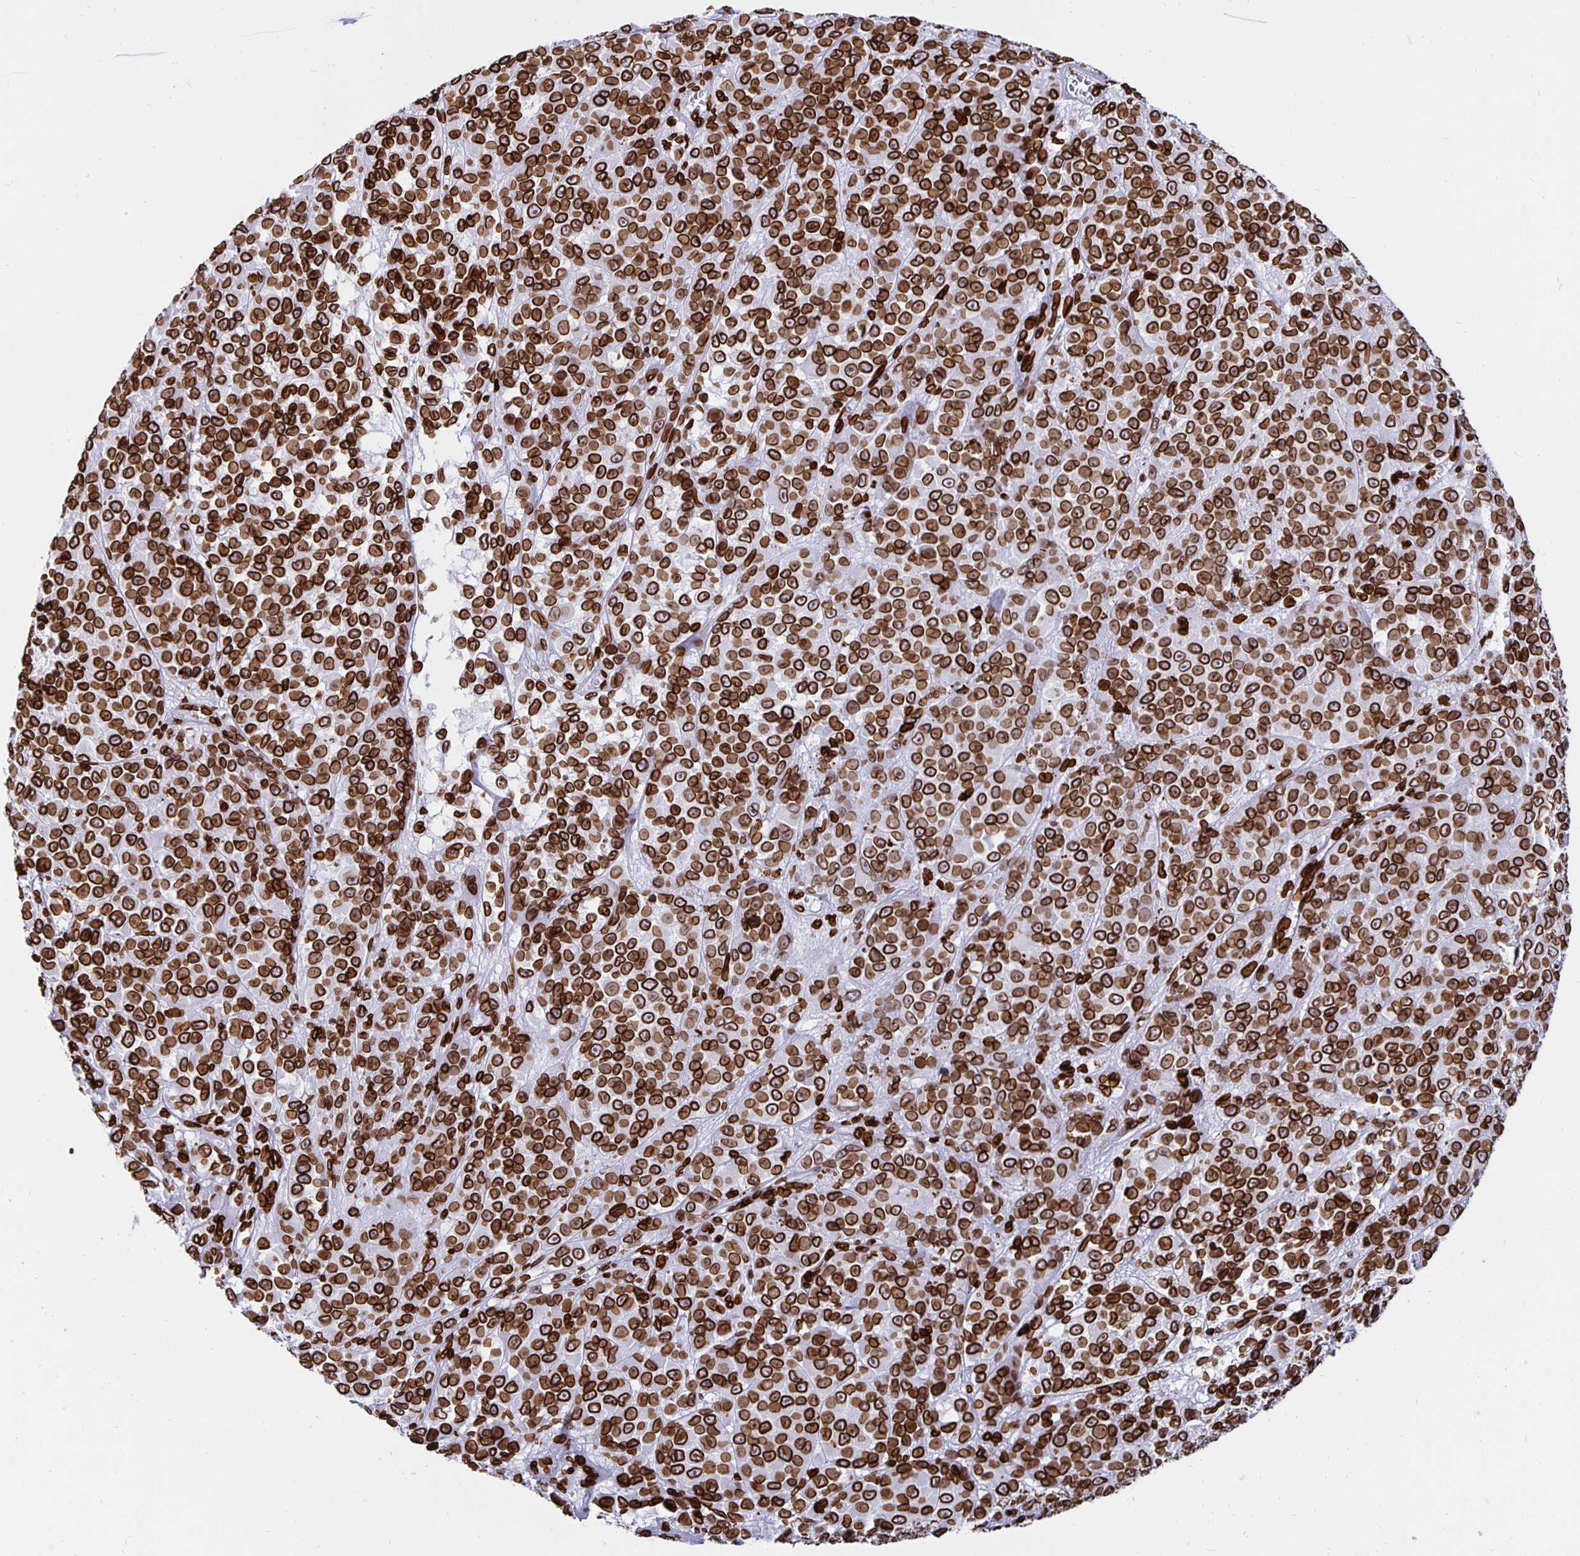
{"staining": {"intensity": "strong", "quantity": ">75%", "location": "cytoplasmic/membranous,nuclear"}, "tissue": "melanoma", "cell_type": "Tumor cells", "image_type": "cancer", "snomed": [{"axis": "morphology", "description": "Malignant melanoma, NOS"}, {"axis": "topography", "description": "Skin"}, {"axis": "topography", "description": "Skin of back"}], "caption": "Strong cytoplasmic/membranous and nuclear expression is seen in approximately >75% of tumor cells in melanoma. Nuclei are stained in blue.", "gene": "LMNB1", "patient": {"sex": "male", "age": 91}}